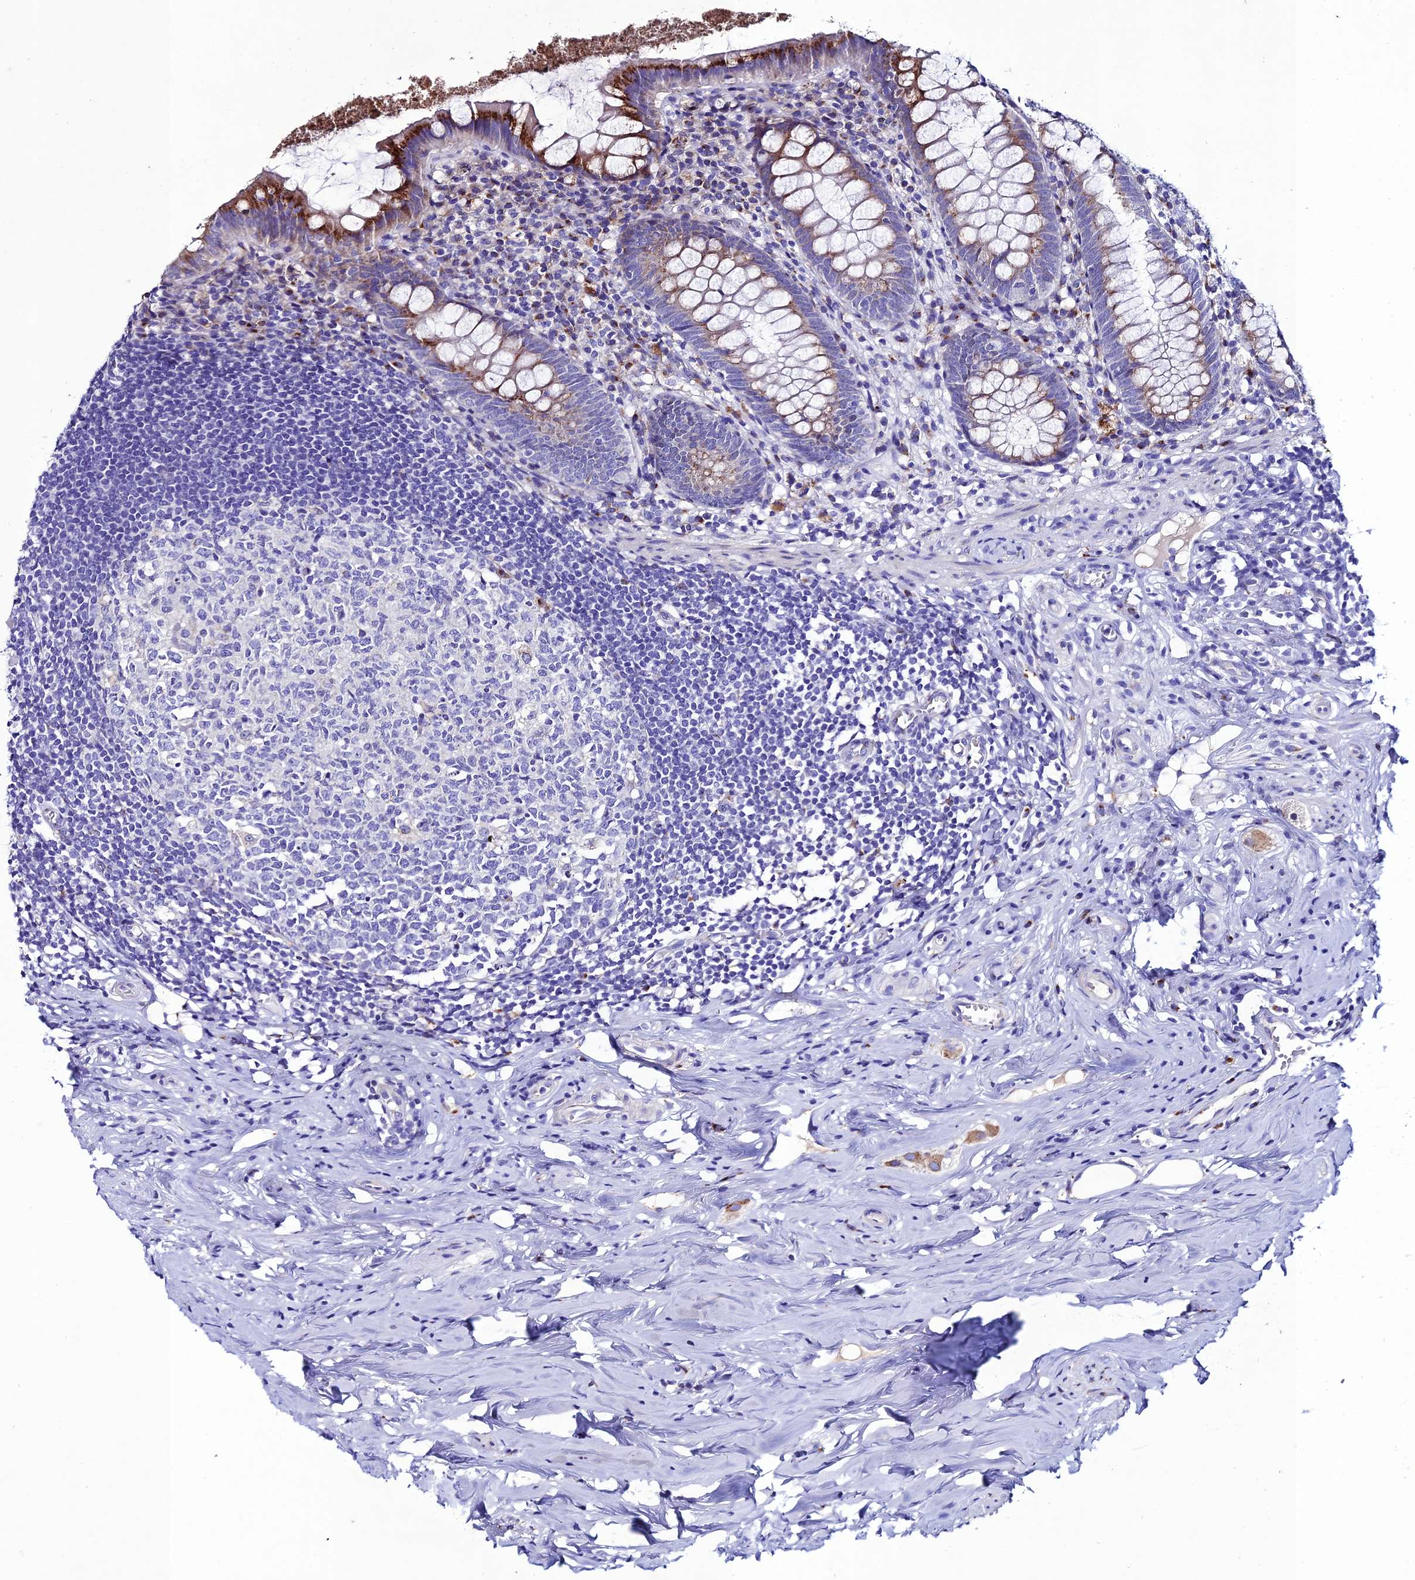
{"staining": {"intensity": "strong", "quantity": "<25%", "location": "cytoplasmic/membranous"}, "tissue": "appendix", "cell_type": "Glandular cells", "image_type": "normal", "snomed": [{"axis": "morphology", "description": "Normal tissue, NOS"}, {"axis": "topography", "description": "Appendix"}], "caption": "High-power microscopy captured an immunohistochemistry image of normal appendix, revealing strong cytoplasmic/membranous positivity in about <25% of glandular cells.", "gene": "OR51Q1", "patient": {"sex": "female", "age": 51}}